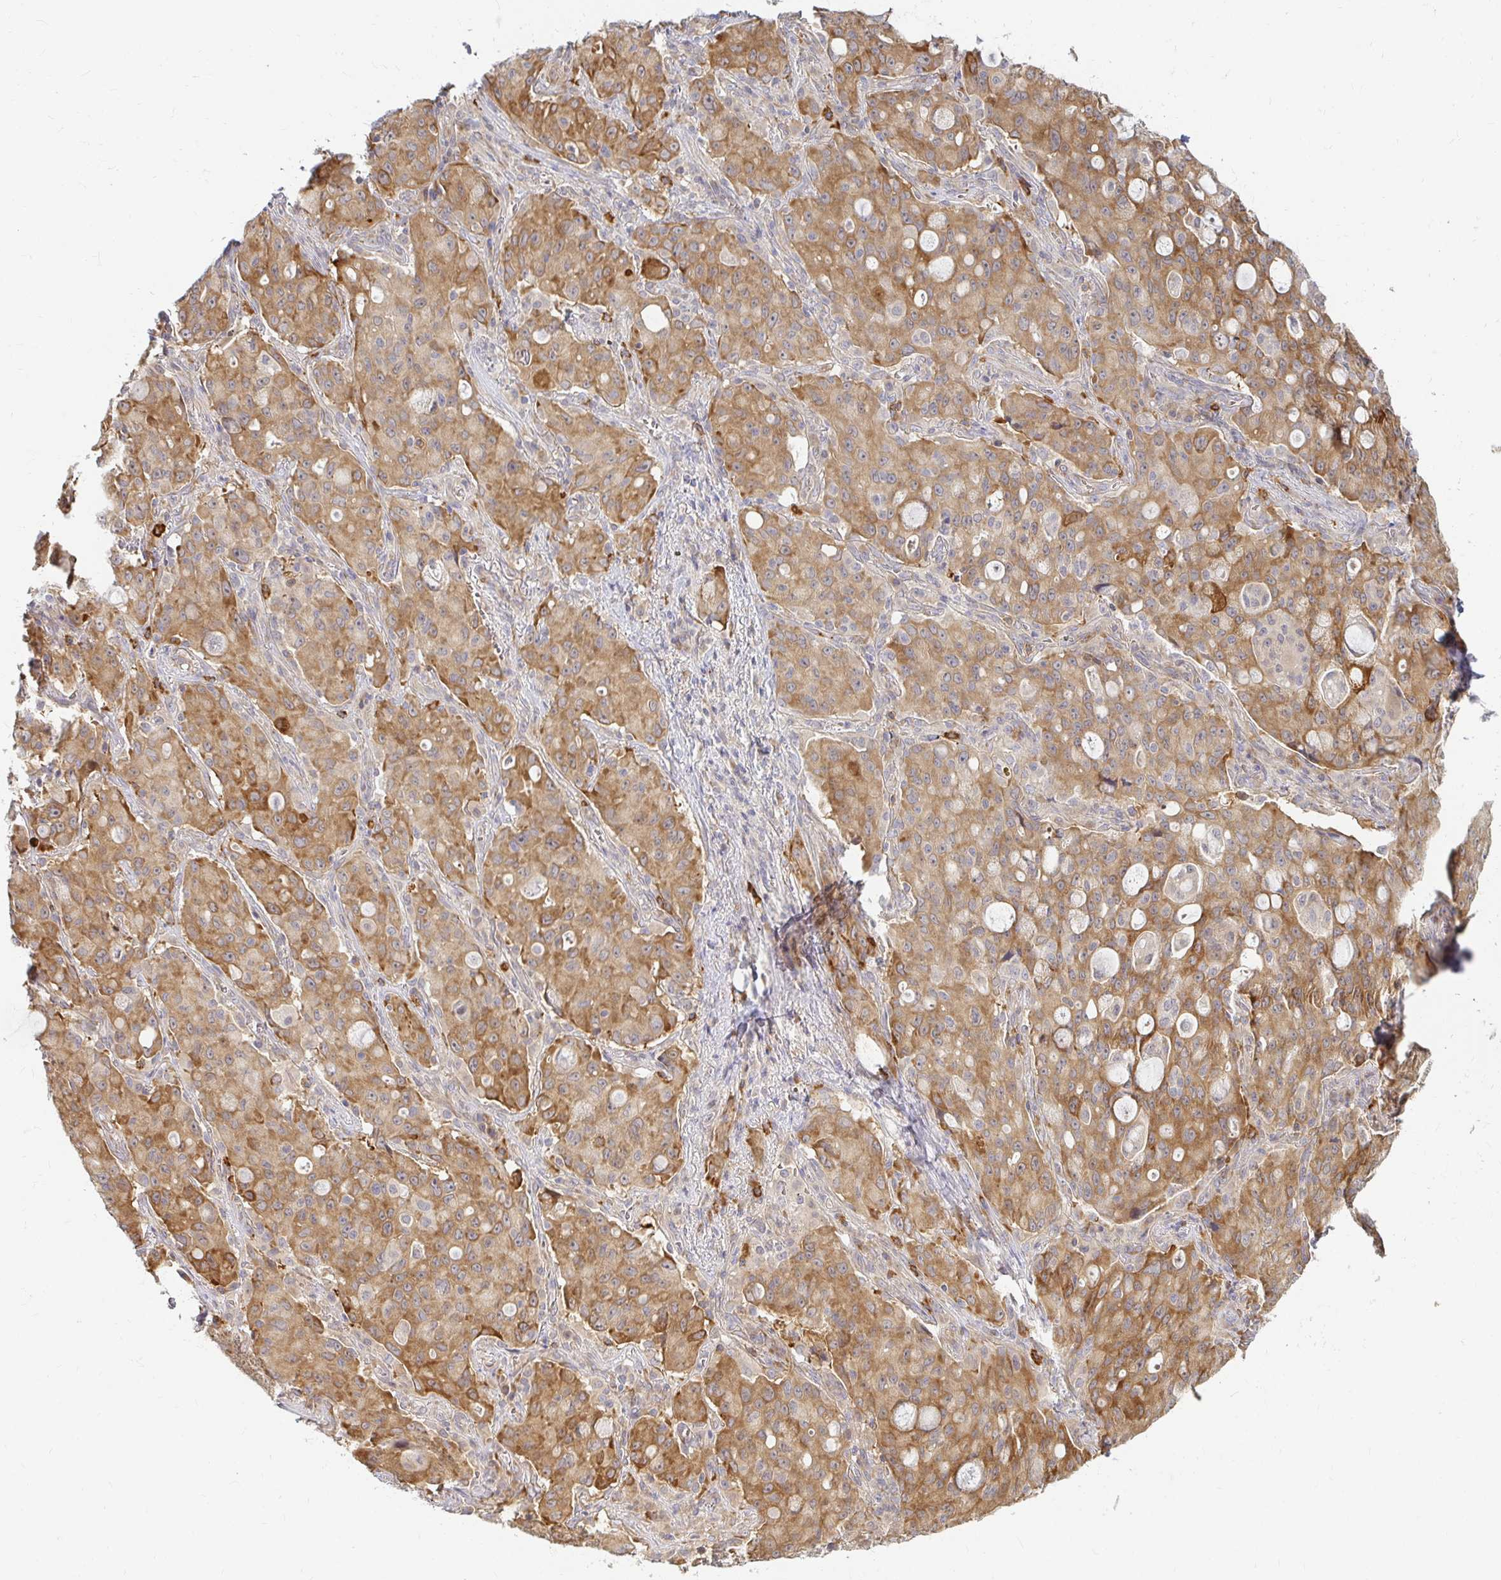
{"staining": {"intensity": "moderate", "quantity": ">75%", "location": "cytoplasmic/membranous"}, "tissue": "lung cancer", "cell_type": "Tumor cells", "image_type": "cancer", "snomed": [{"axis": "morphology", "description": "Adenocarcinoma, NOS"}, {"axis": "topography", "description": "Lung"}], "caption": "Protein staining demonstrates moderate cytoplasmic/membranous staining in about >75% of tumor cells in adenocarcinoma (lung). (brown staining indicates protein expression, while blue staining denotes nuclei).", "gene": "CAST", "patient": {"sex": "female", "age": 44}}